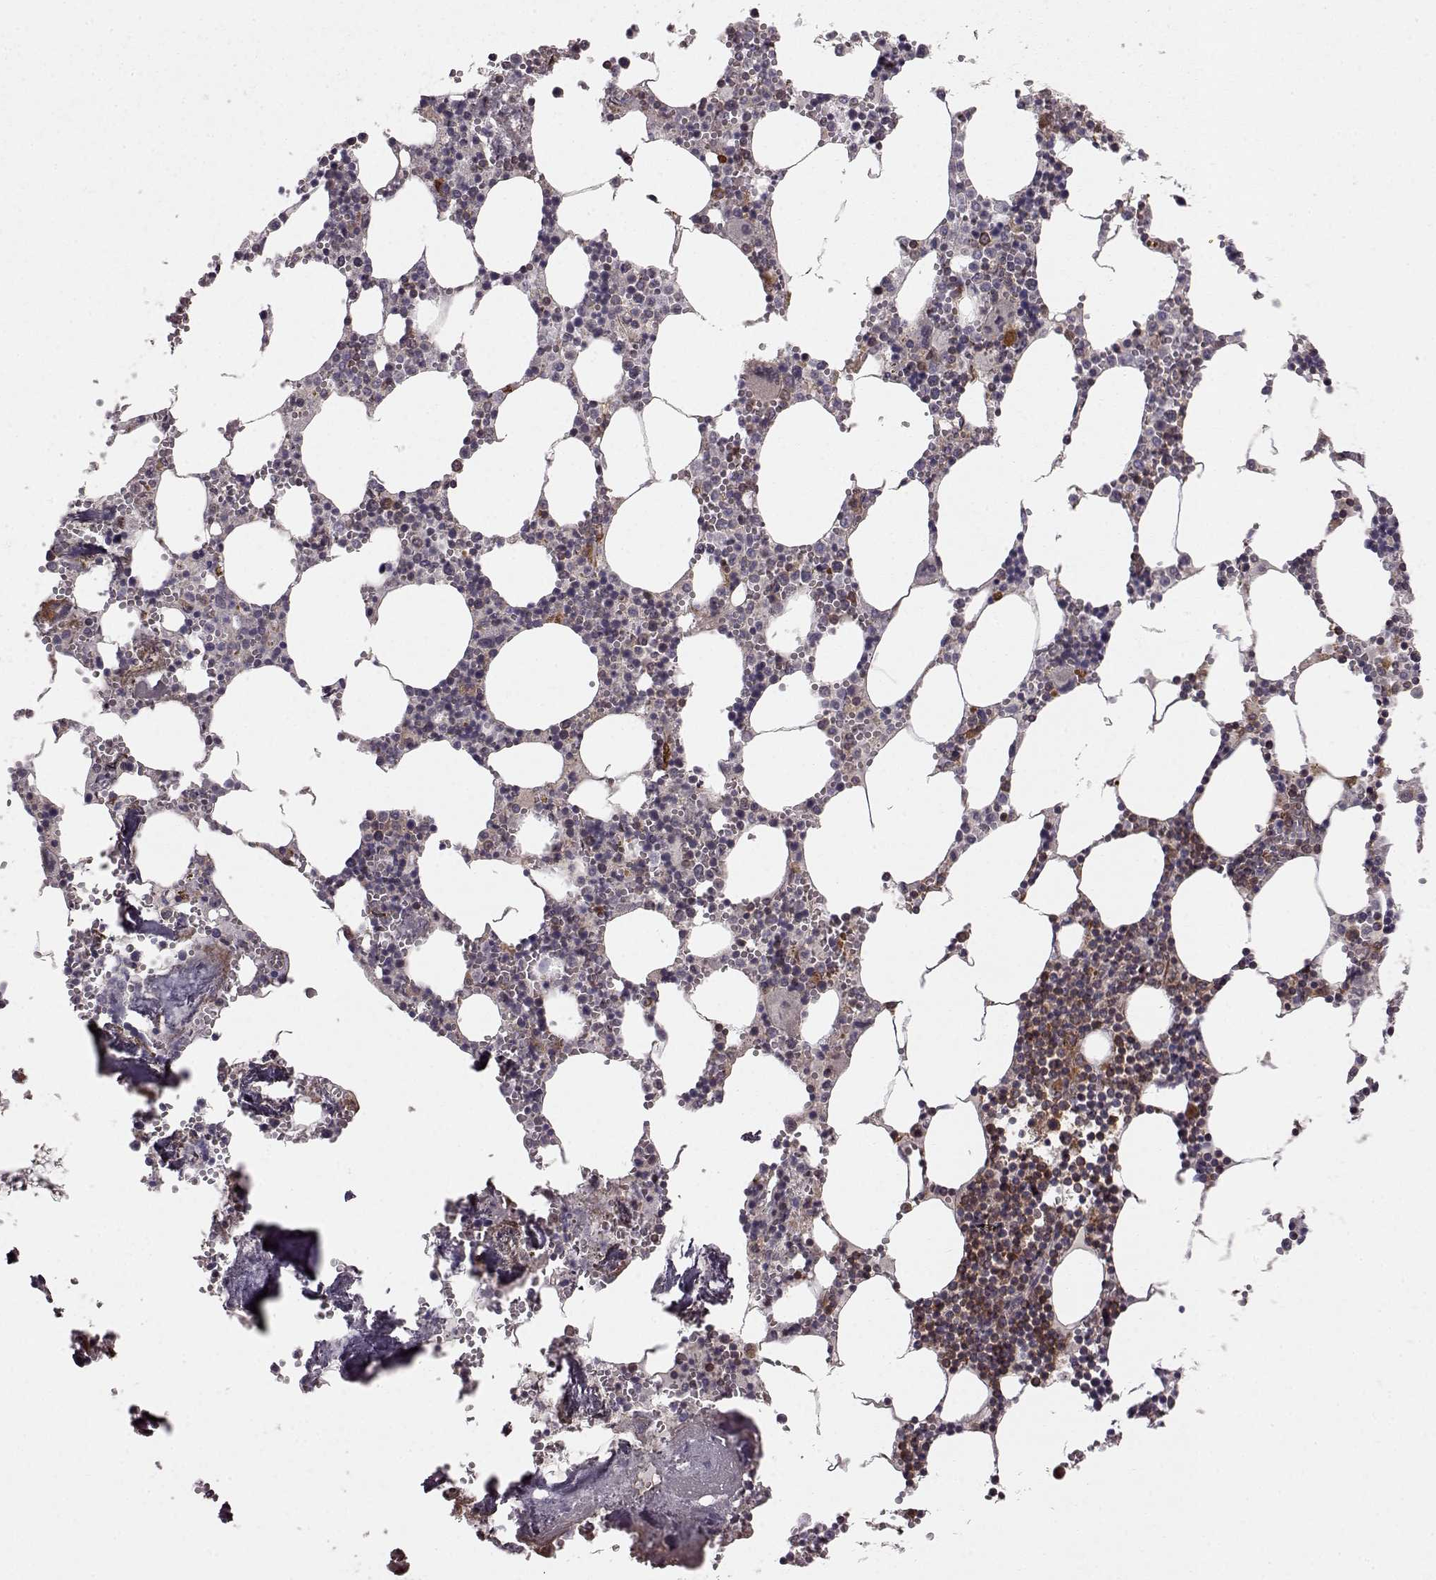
{"staining": {"intensity": "moderate", "quantity": "<25%", "location": "cytoplasmic/membranous"}, "tissue": "bone marrow", "cell_type": "Hematopoietic cells", "image_type": "normal", "snomed": [{"axis": "morphology", "description": "Normal tissue, NOS"}, {"axis": "topography", "description": "Bone marrow"}], "caption": "Hematopoietic cells demonstrate low levels of moderate cytoplasmic/membranous expression in approximately <25% of cells in unremarkable bone marrow.", "gene": "RABGAP1", "patient": {"sex": "male", "age": 54}}